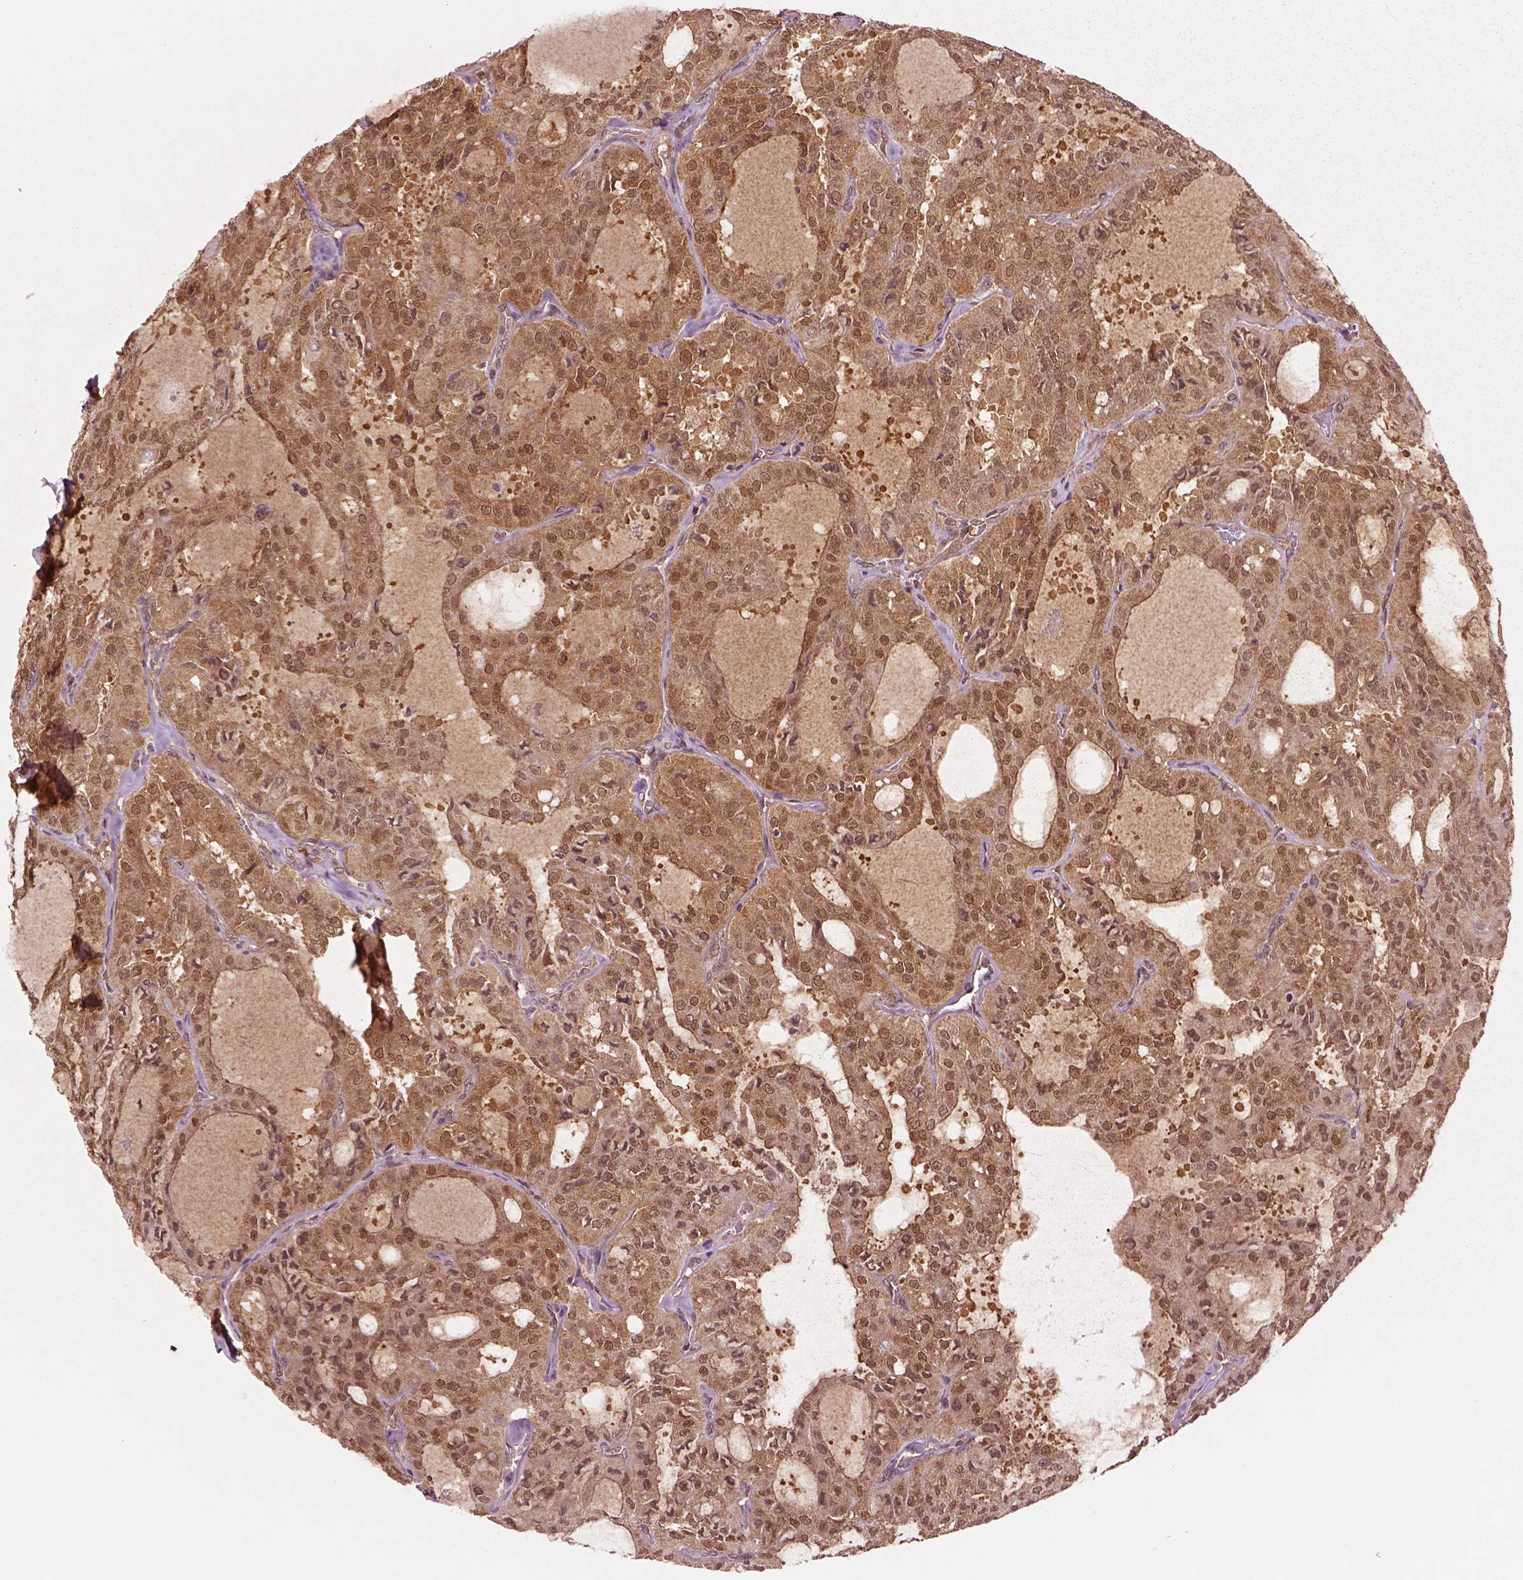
{"staining": {"intensity": "moderate", "quantity": ">75%", "location": "cytoplasmic/membranous,nuclear"}, "tissue": "thyroid cancer", "cell_type": "Tumor cells", "image_type": "cancer", "snomed": [{"axis": "morphology", "description": "Follicular adenoma carcinoma, NOS"}, {"axis": "topography", "description": "Thyroid gland"}], "caption": "Protein expression analysis of human thyroid cancer (follicular adenoma carcinoma) reveals moderate cytoplasmic/membranous and nuclear expression in approximately >75% of tumor cells.", "gene": "MDP1", "patient": {"sex": "male", "age": 75}}